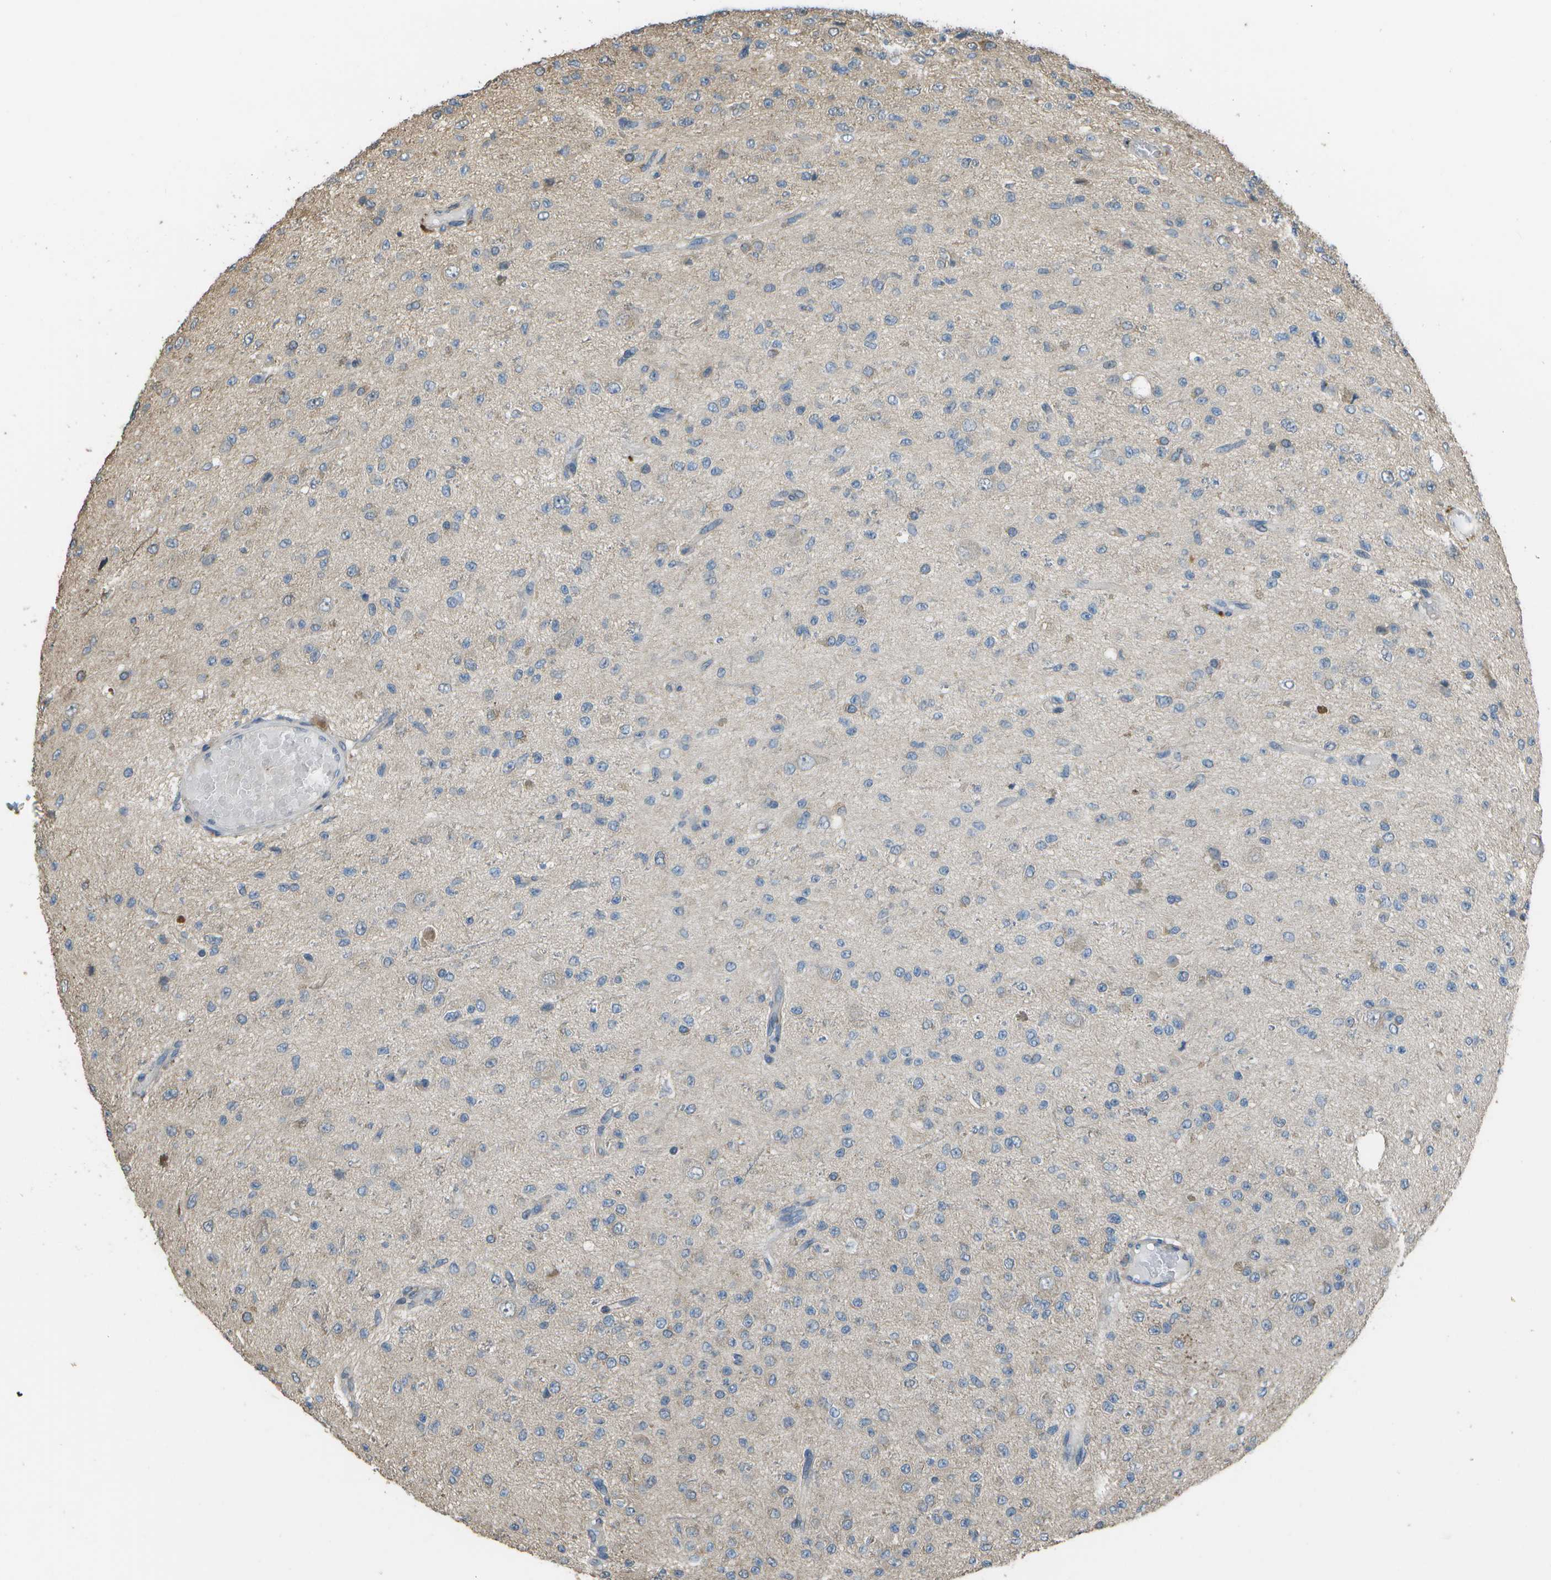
{"staining": {"intensity": "negative", "quantity": "none", "location": "none"}, "tissue": "glioma", "cell_type": "Tumor cells", "image_type": "cancer", "snomed": [{"axis": "morphology", "description": "Glioma, malignant, High grade"}, {"axis": "topography", "description": "pancreas cauda"}], "caption": "Malignant glioma (high-grade) was stained to show a protein in brown. There is no significant staining in tumor cells.", "gene": "CLNS1A", "patient": {"sex": "male", "age": 60}}